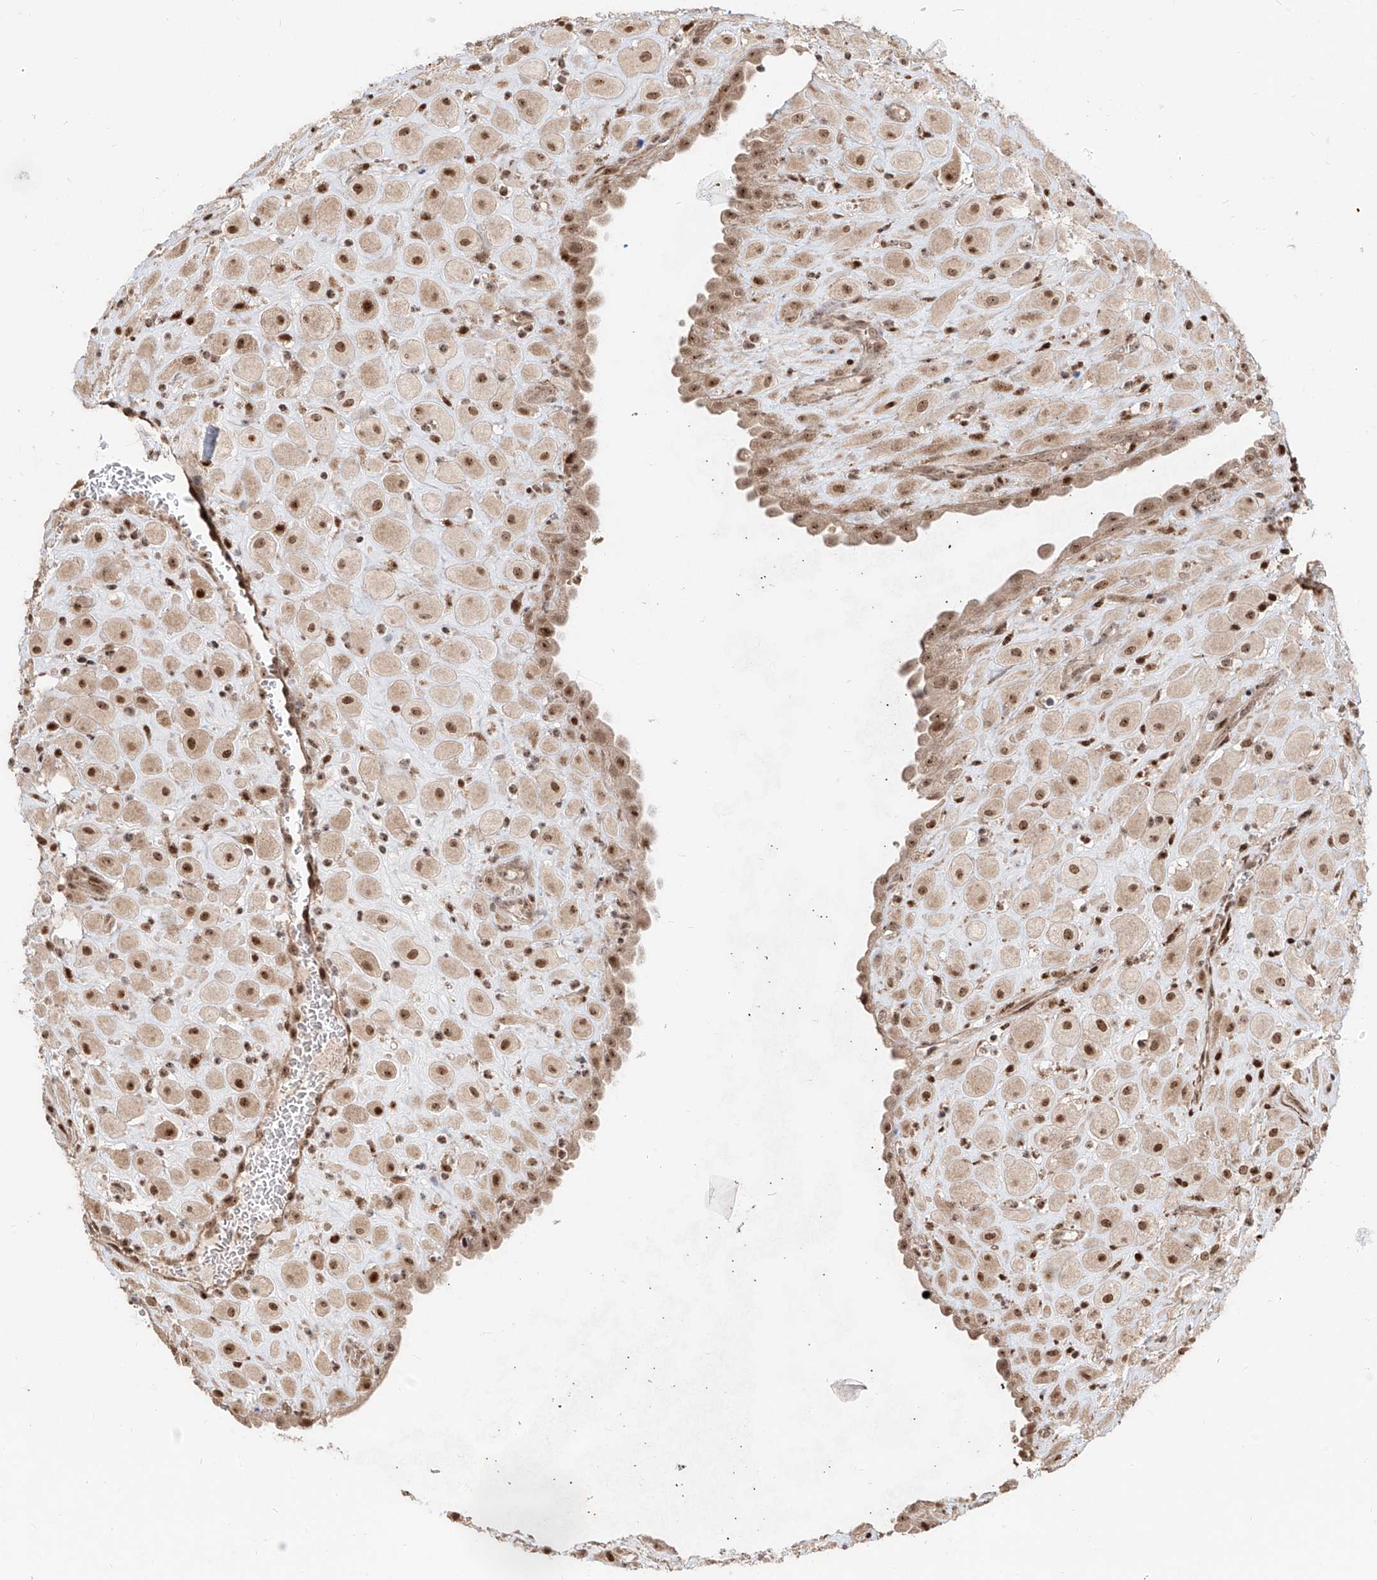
{"staining": {"intensity": "moderate", "quantity": ">75%", "location": "cytoplasmic/membranous,nuclear"}, "tissue": "placenta", "cell_type": "Decidual cells", "image_type": "normal", "snomed": [{"axis": "morphology", "description": "Normal tissue, NOS"}, {"axis": "topography", "description": "Placenta"}], "caption": "Decidual cells display medium levels of moderate cytoplasmic/membranous,nuclear positivity in approximately >75% of cells in normal human placenta. (DAB (3,3'-diaminobenzidine) IHC, brown staining for protein, blue staining for nuclei).", "gene": "ZNF710", "patient": {"sex": "female", "age": 35}}